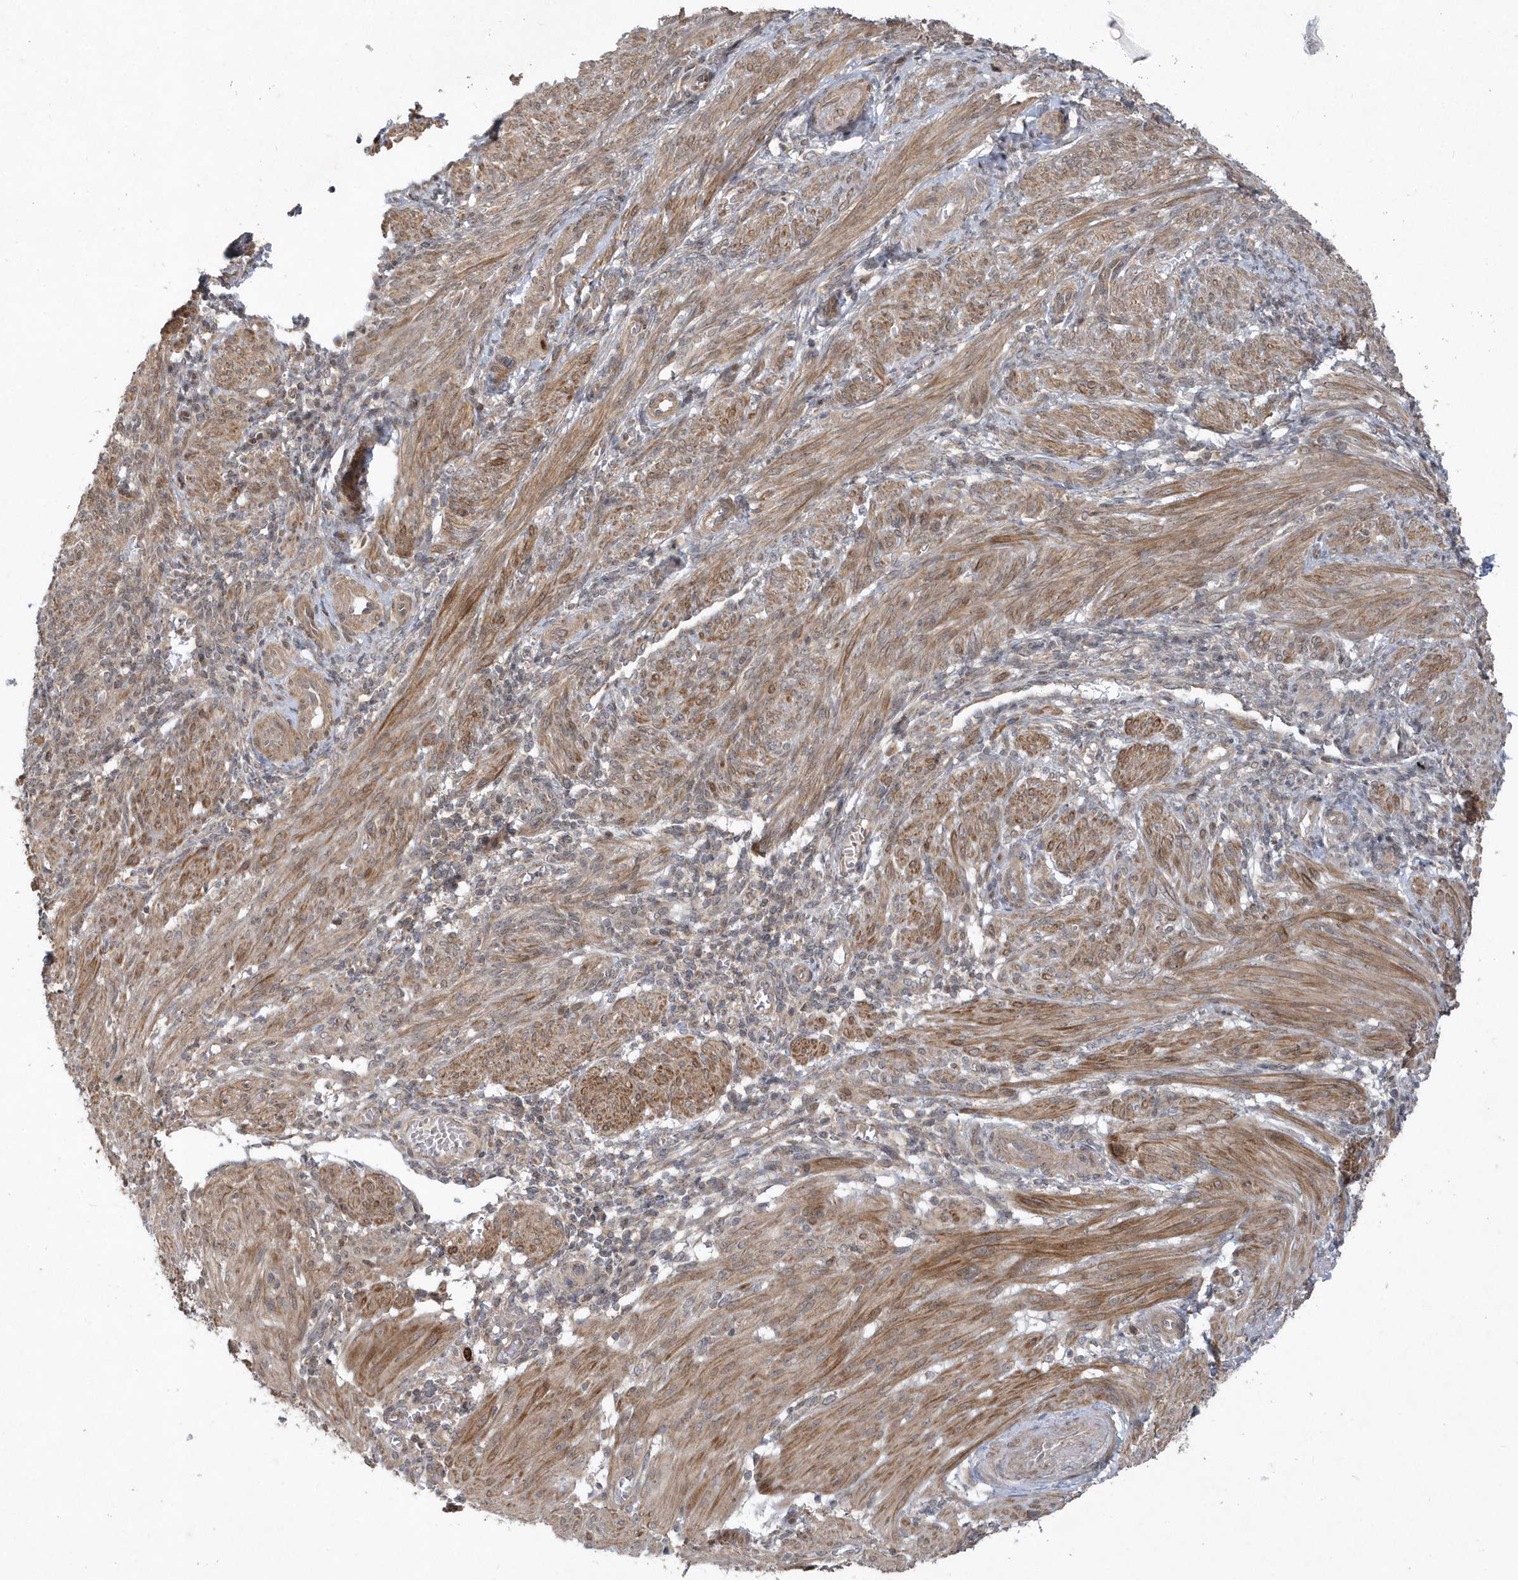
{"staining": {"intensity": "moderate", "quantity": ">75%", "location": "cytoplasmic/membranous"}, "tissue": "smooth muscle", "cell_type": "Smooth muscle cells", "image_type": "normal", "snomed": [{"axis": "morphology", "description": "Normal tissue, NOS"}, {"axis": "topography", "description": "Smooth muscle"}], "caption": "DAB immunohistochemical staining of normal human smooth muscle displays moderate cytoplasmic/membranous protein expression in about >75% of smooth muscle cells.", "gene": "MXI1", "patient": {"sex": "female", "age": 39}}